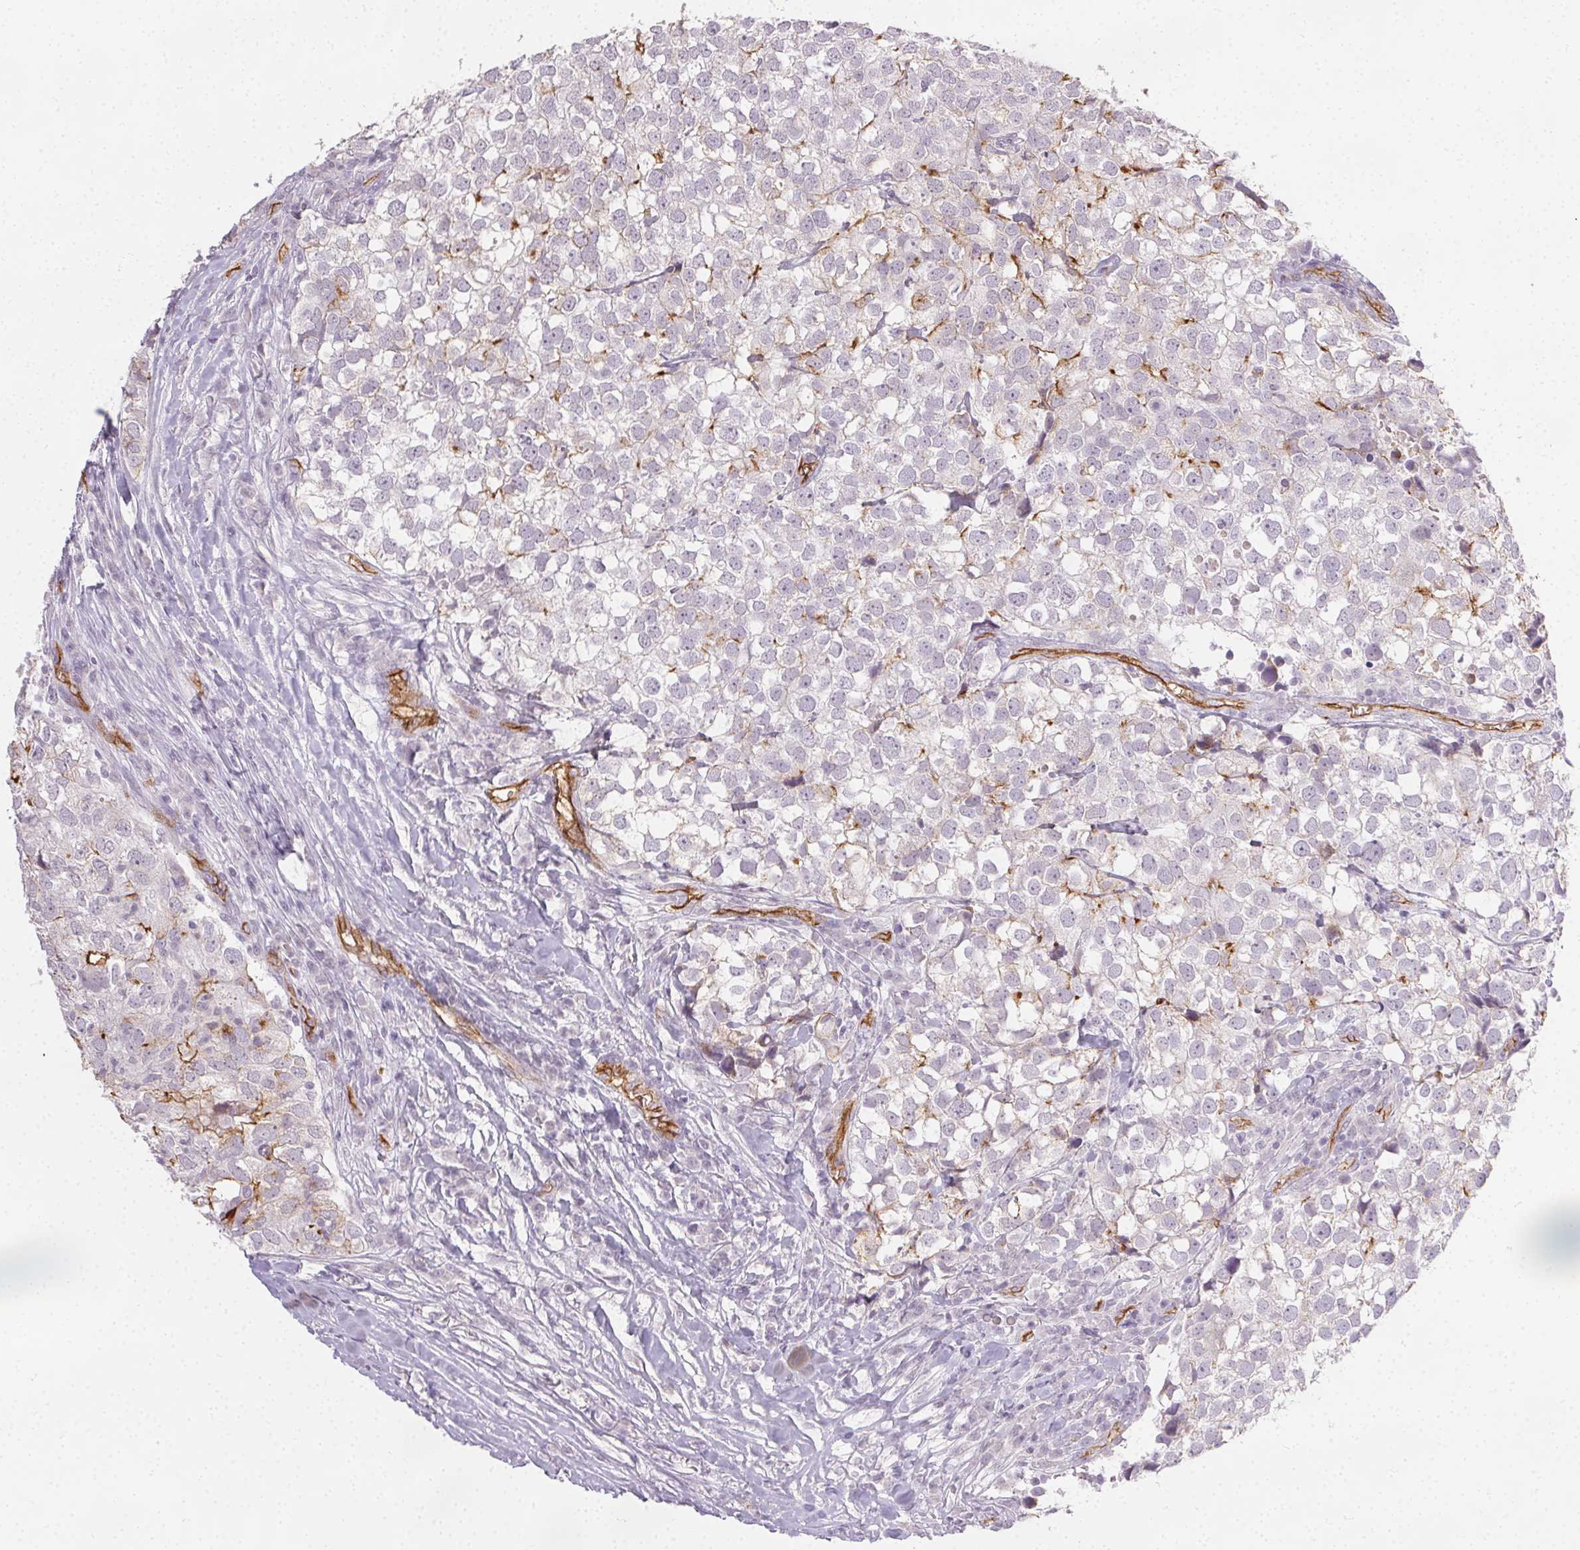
{"staining": {"intensity": "negative", "quantity": "none", "location": "none"}, "tissue": "breast cancer", "cell_type": "Tumor cells", "image_type": "cancer", "snomed": [{"axis": "morphology", "description": "Duct carcinoma"}, {"axis": "topography", "description": "Breast"}], "caption": "This is an IHC micrograph of human breast cancer. There is no positivity in tumor cells.", "gene": "PODXL", "patient": {"sex": "female", "age": 30}}